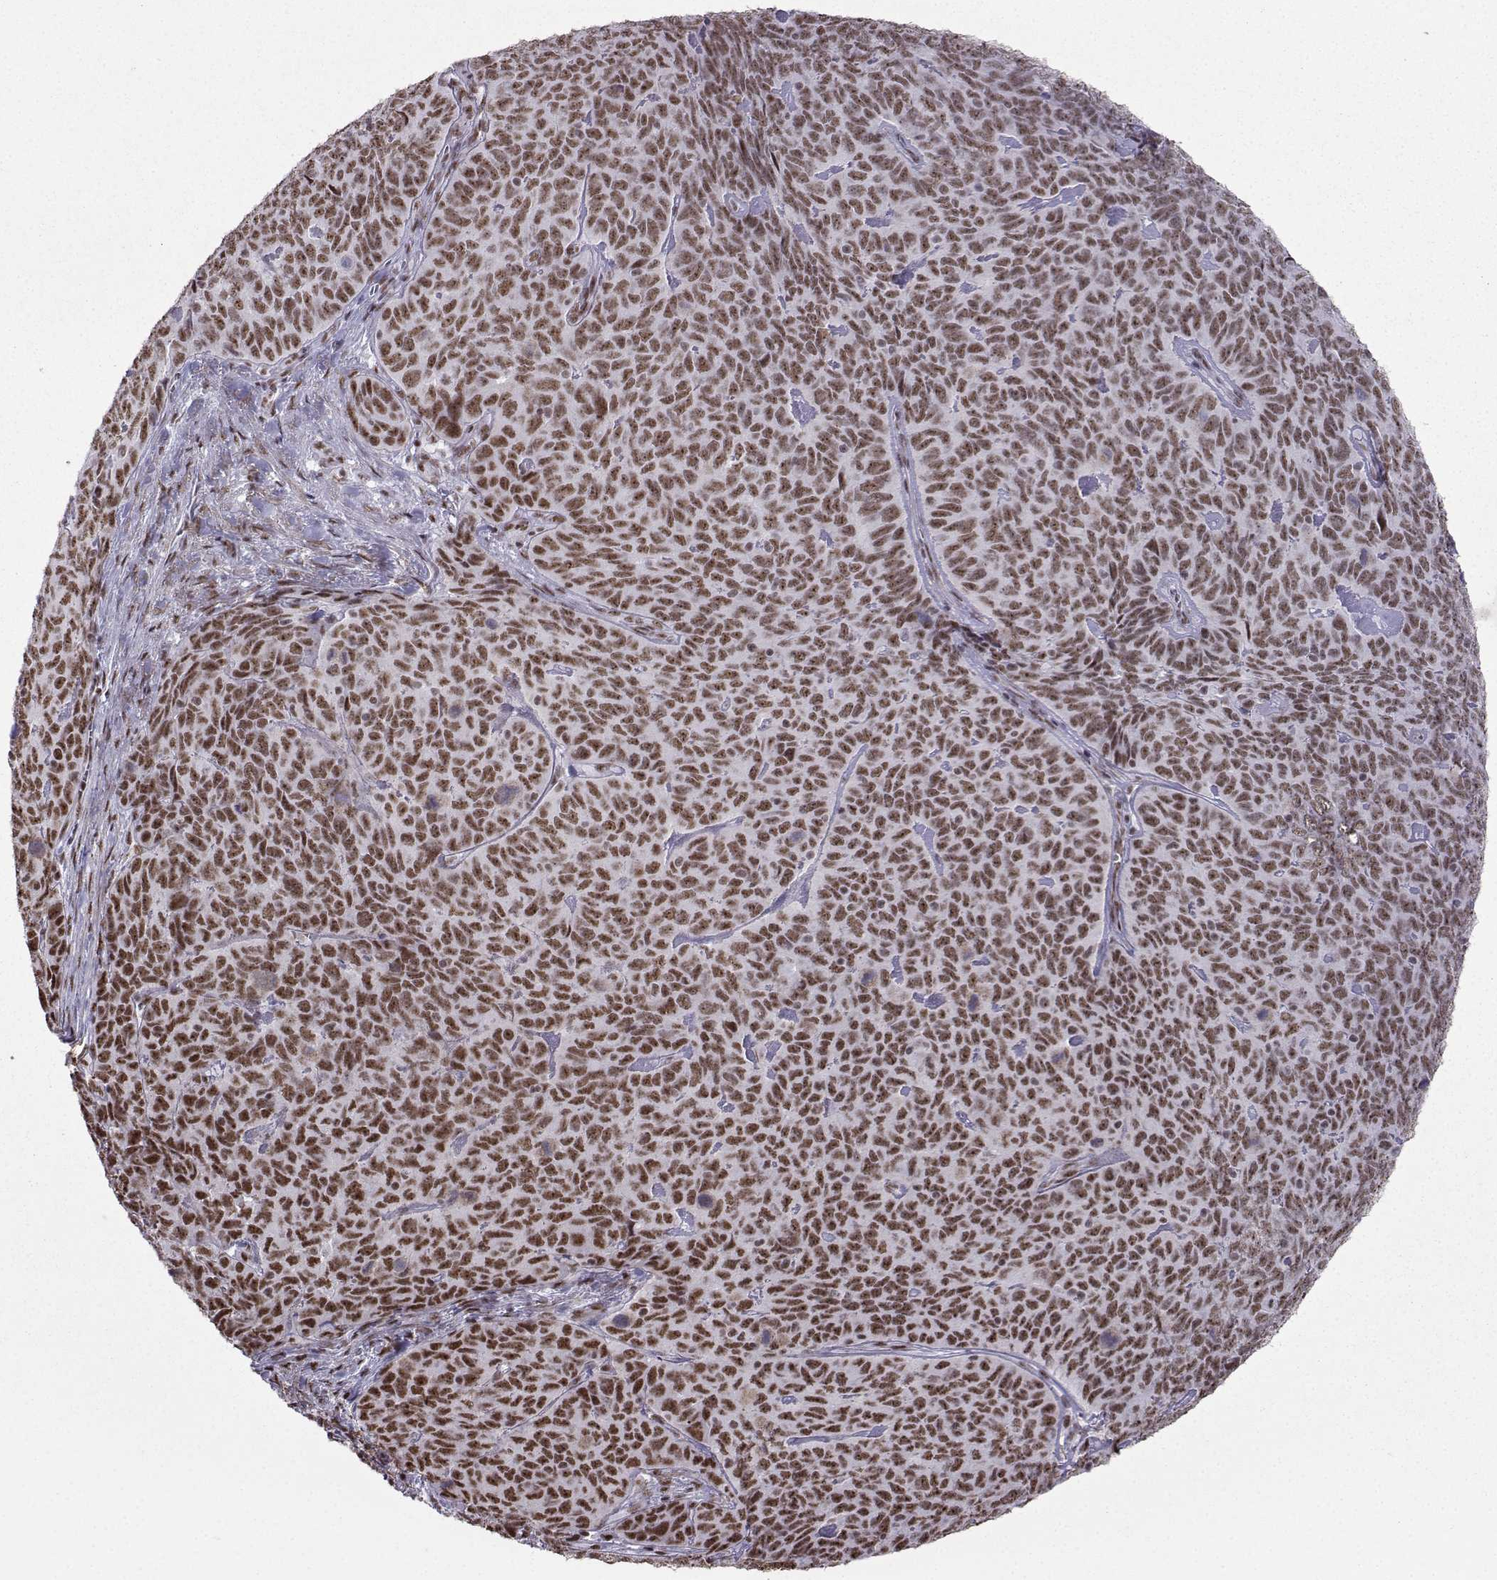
{"staining": {"intensity": "moderate", "quantity": ">75%", "location": "nuclear"}, "tissue": "skin cancer", "cell_type": "Tumor cells", "image_type": "cancer", "snomed": [{"axis": "morphology", "description": "Squamous cell carcinoma, NOS"}, {"axis": "topography", "description": "Skin"}, {"axis": "topography", "description": "Anal"}], "caption": "IHC histopathology image of neoplastic tissue: human skin cancer stained using IHC displays medium levels of moderate protein expression localized specifically in the nuclear of tumor cells, appearing as a nuclear brown color.", "gene": "CCNK", "patient": {"sex": "female", "age": 51}}